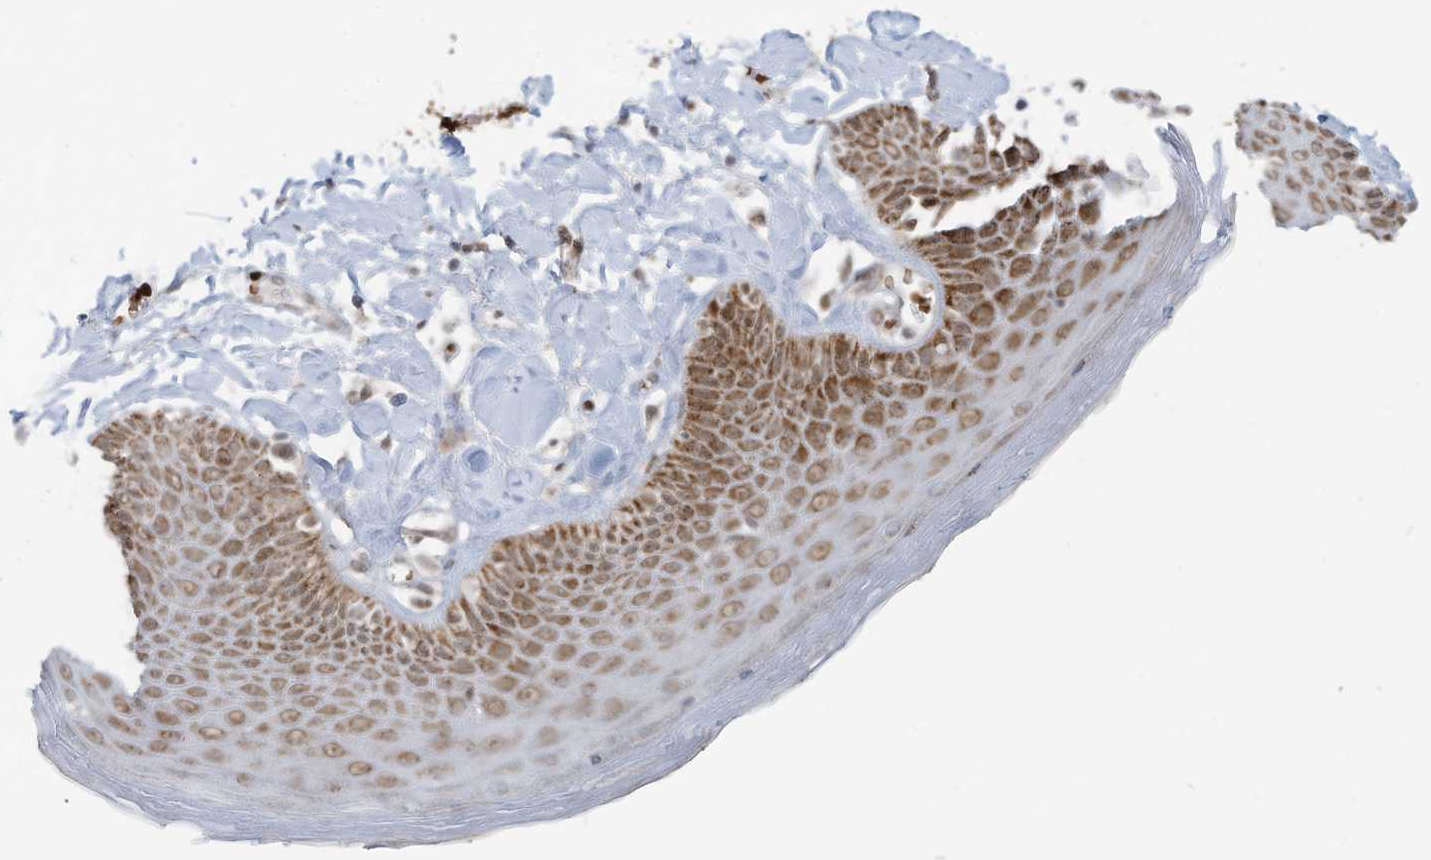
{"staining": {"intensity": "moderate", "quantity": ">75%", "location": "cytoplasmic/membranous,nuclear"}, "tissue": "skin", "cell_type": "Epidermal cells", "image_type": "normal", "snomed": [{"axis": "morphology", "description": "Normal tissue, NOS"}, {"axis": "topography", "description": "Anal"}], "caption": "Immunohistochemical staining of unremarkable human skin demonstrates moderate cytoplasmic/membranous,nuclear protein staining in about >75% of epidermal cells. Nuclei are stained in blue.", "gene": "ECT2L", "patient": {"sex": "male", "age": 69}}